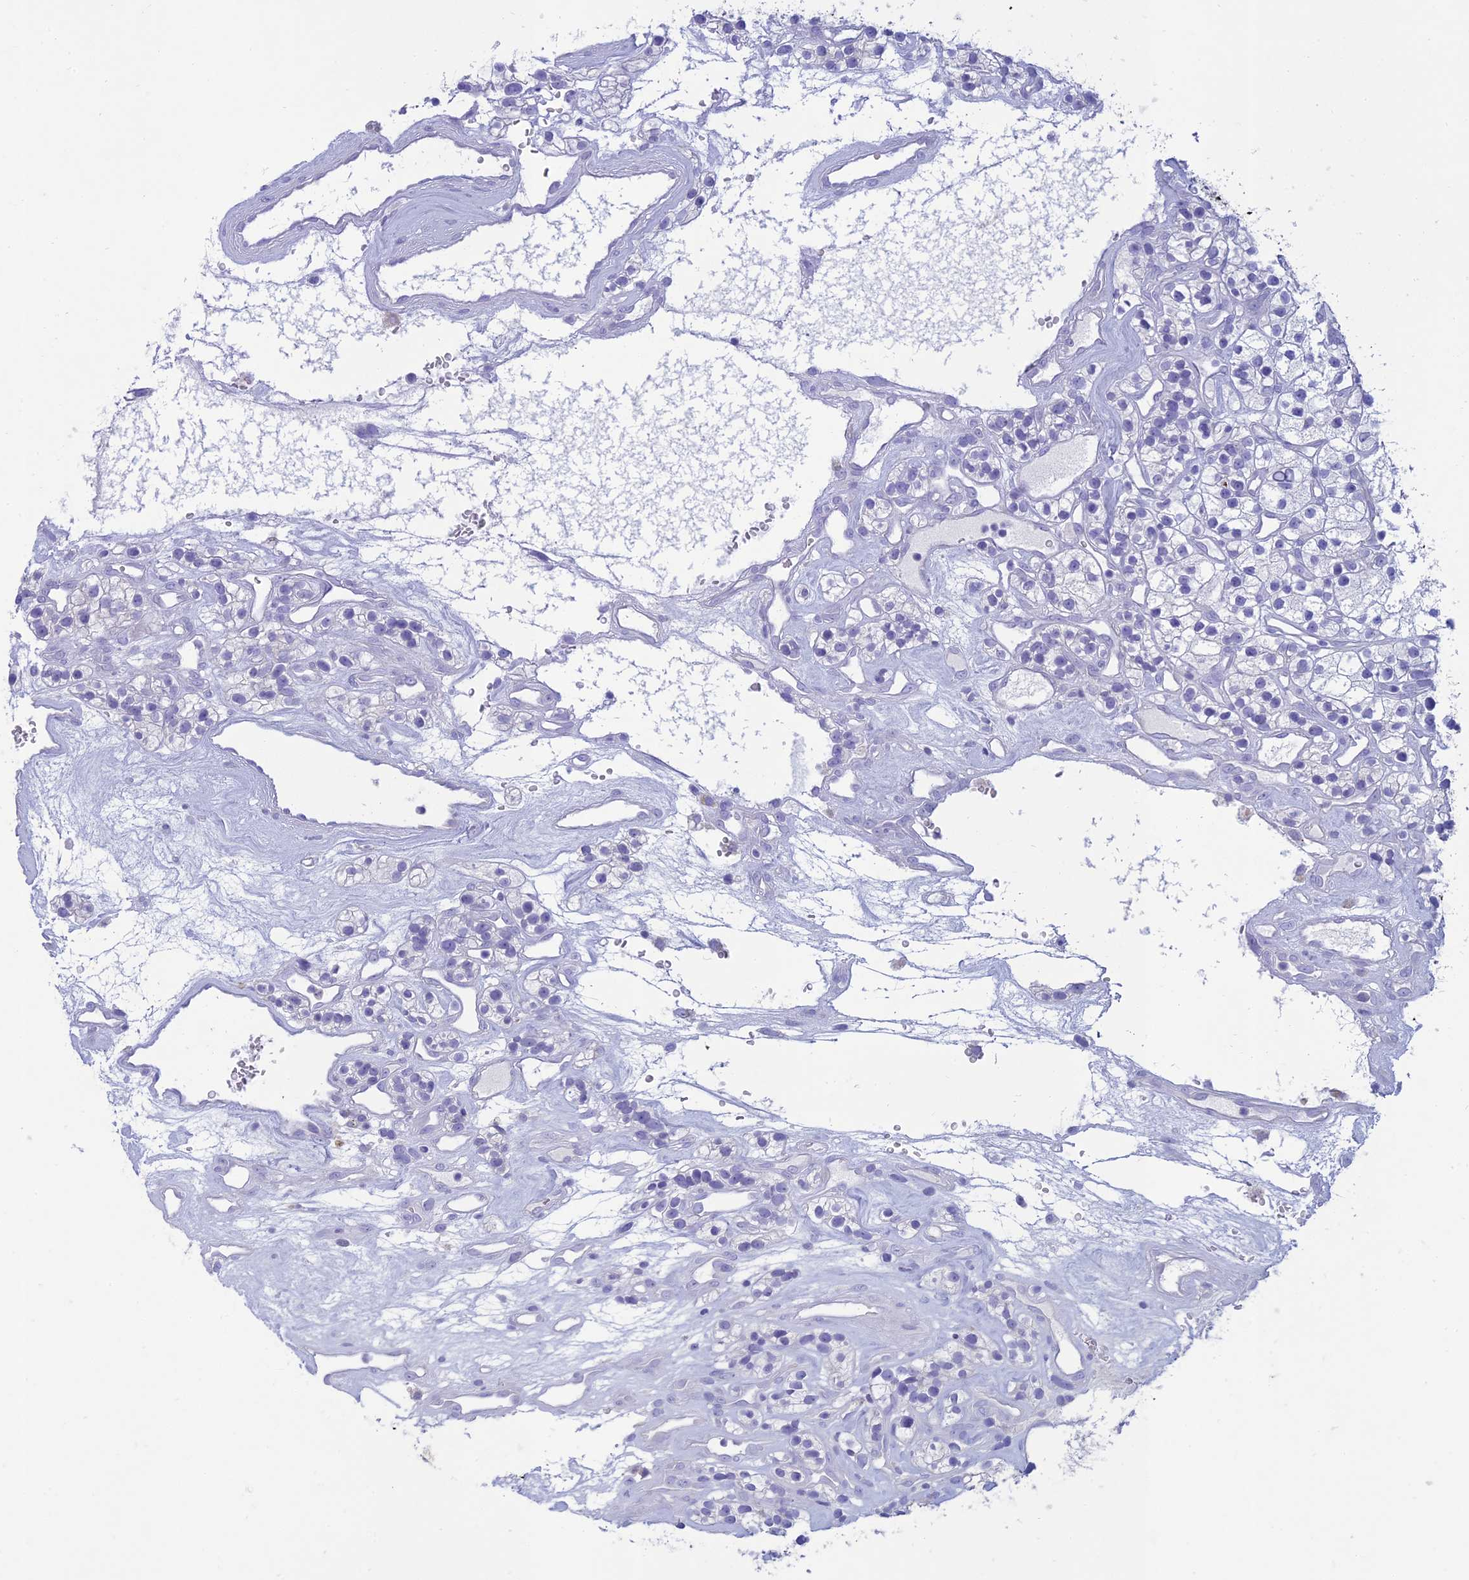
{"staining": {"intensity": "negative", "quantity": "none", "location": "none"}, "tissue": "renal cancer", "cell_type": "Tumor cells", "image_type": "cancer", "snomed": [{"axis": "morphology", "description": "Adenocarcinoma, NOS"}, {"axis": "topography", "description": "Kidney"}], "caption": "A photomicrograph of renal cancer stained for a protein exhibits no brown staining in tumor cells. (IHC, brightfield microscopy, high magnification).", "gene": "MAL2", "patient": {"sex": "female", "age": 57}}